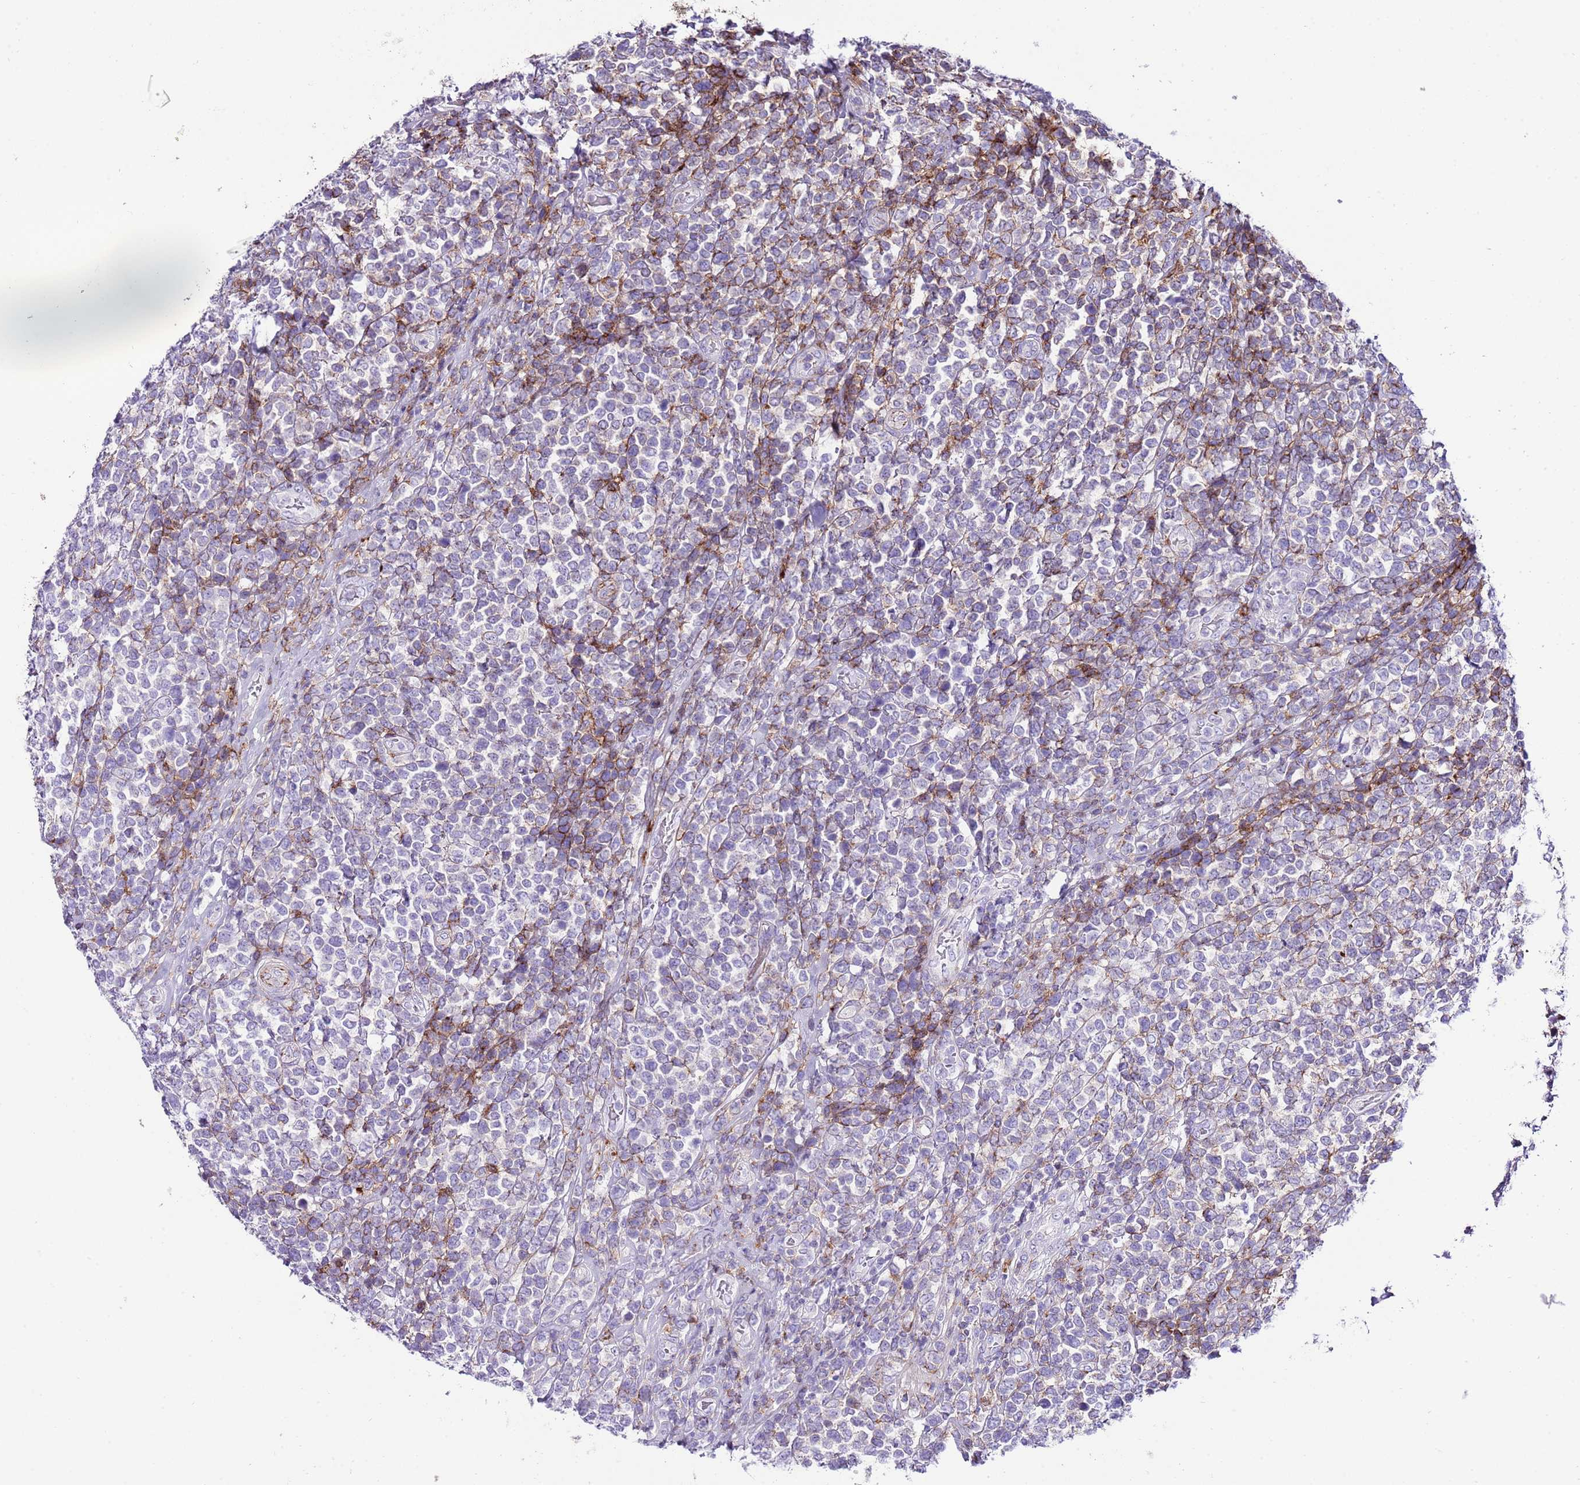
{"staining": {"intensity": "negative", "quantity": "none", "location": "none"}, "tissue": "lymphoma", "cell_type": "Tumor cells", "image_type": "cancer", "snomed": [{"axis": "morphology", "description": "Malignant lymphoma, non-Hodgkin's type, High grade"}, {"axis": "topography", "description": "Soft tissue"}], "caption": "A photomicrograph of high-grade malignant lymphoma, non-Hodgkin's type stained for a protein demonstrates no brown staining in tumor cells. (Brightfield microscopy of DAB IHC at high magnification).", "gene": "ALDH3A1", "patient": {"sex": "female", "age": 56}}